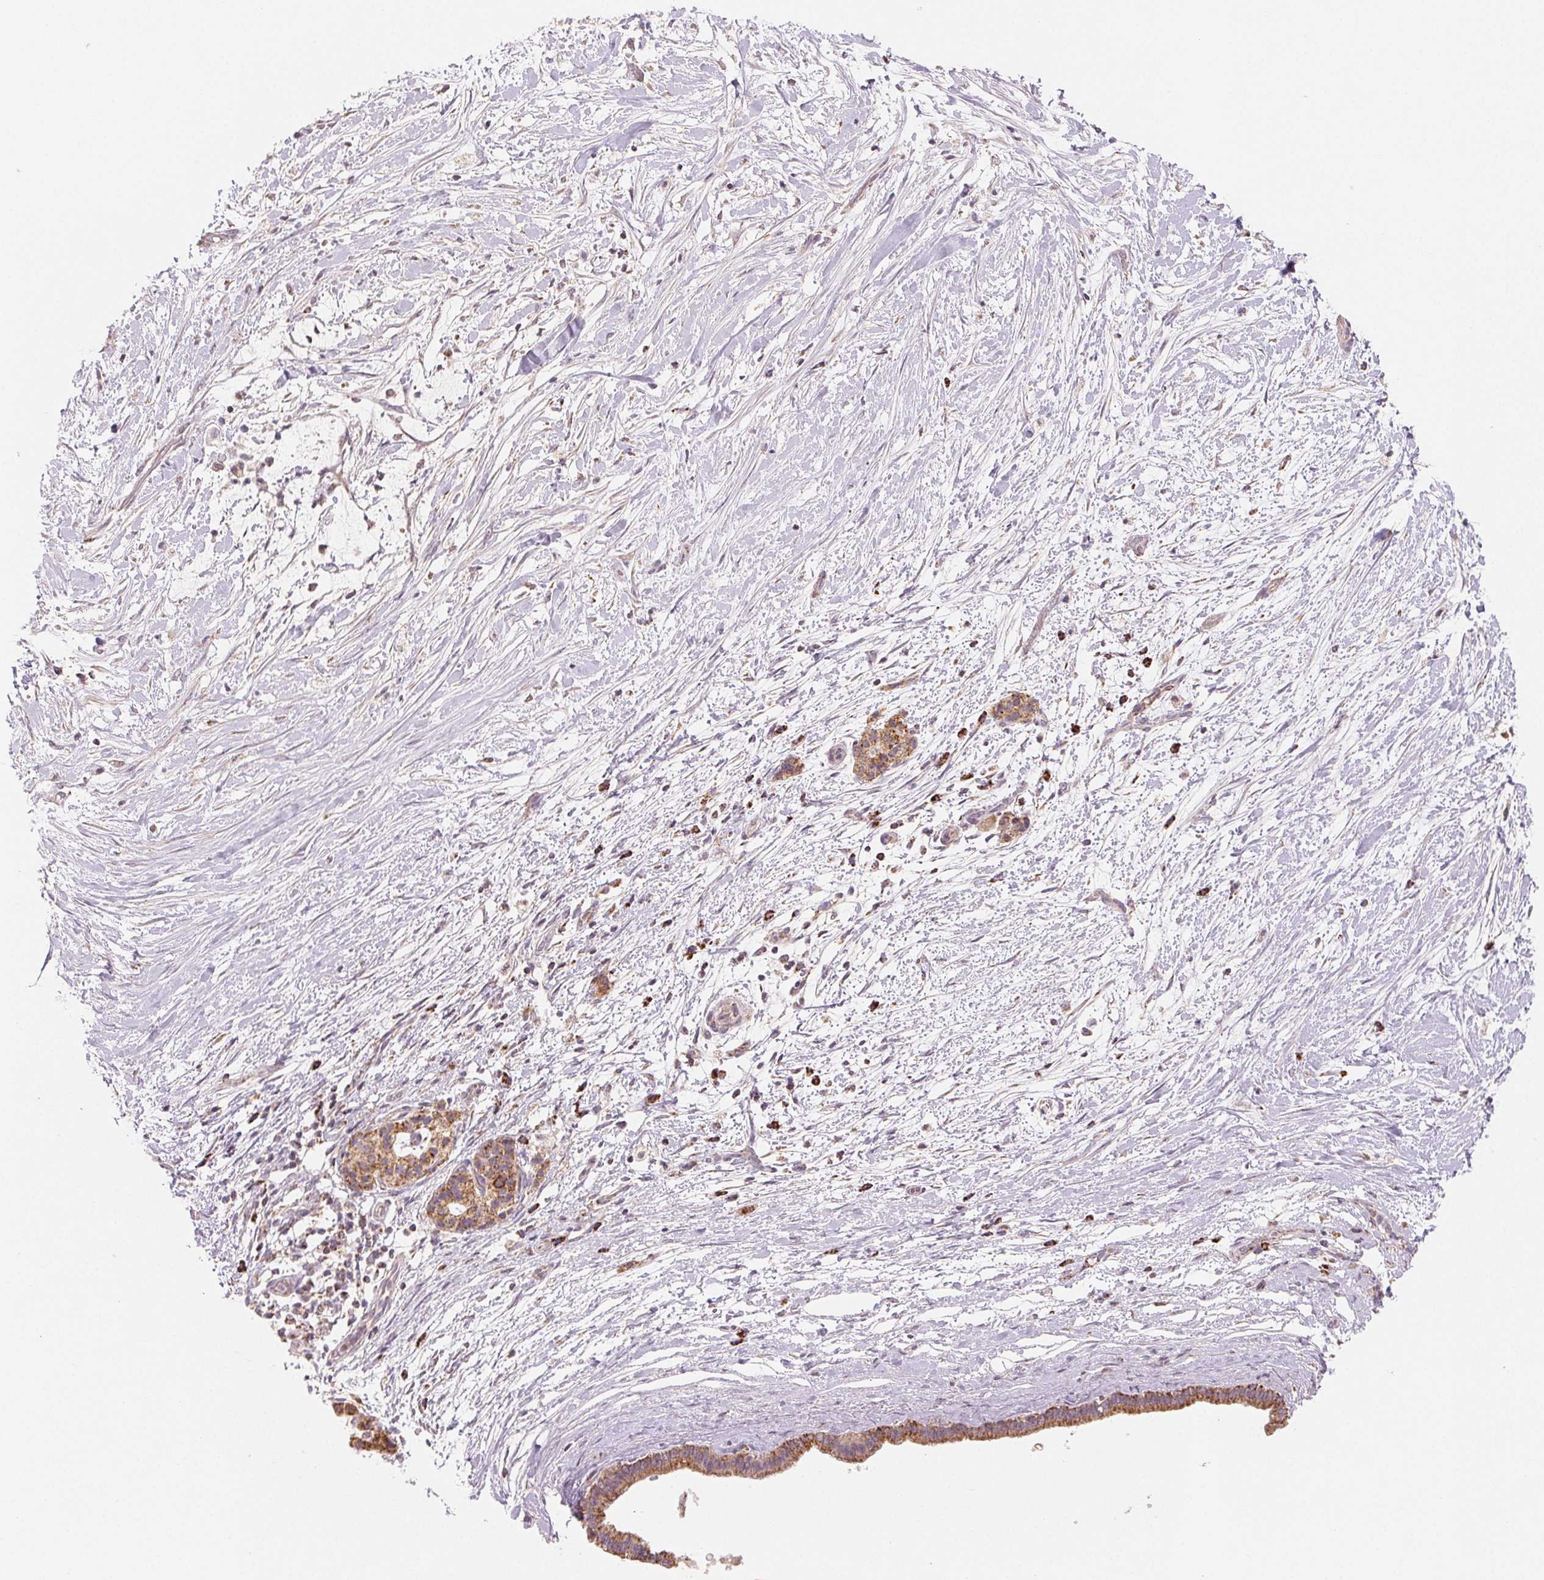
{"staining": {"intensity": "moderate", "quantity": ">75%", "location": "cytoplasmic/membranous"}, "tissue": "pancreatic cancer", "cell_type": "Tumor cells", "image_type": "cancer", "snomed": [{"axis": "morphology", "description": "Adenocarcinoma, NOS"}, {"axis": "topography", "description": "Pancreas"}], "caption": "This image demonstrates IHC staining of pancreatic cancer, with medium moderate cytoplasmic/membranous positivity in approximately >75% of tumor cells.", "gene": "HINT2", "patient": {"sex": "female", "age": 69}}